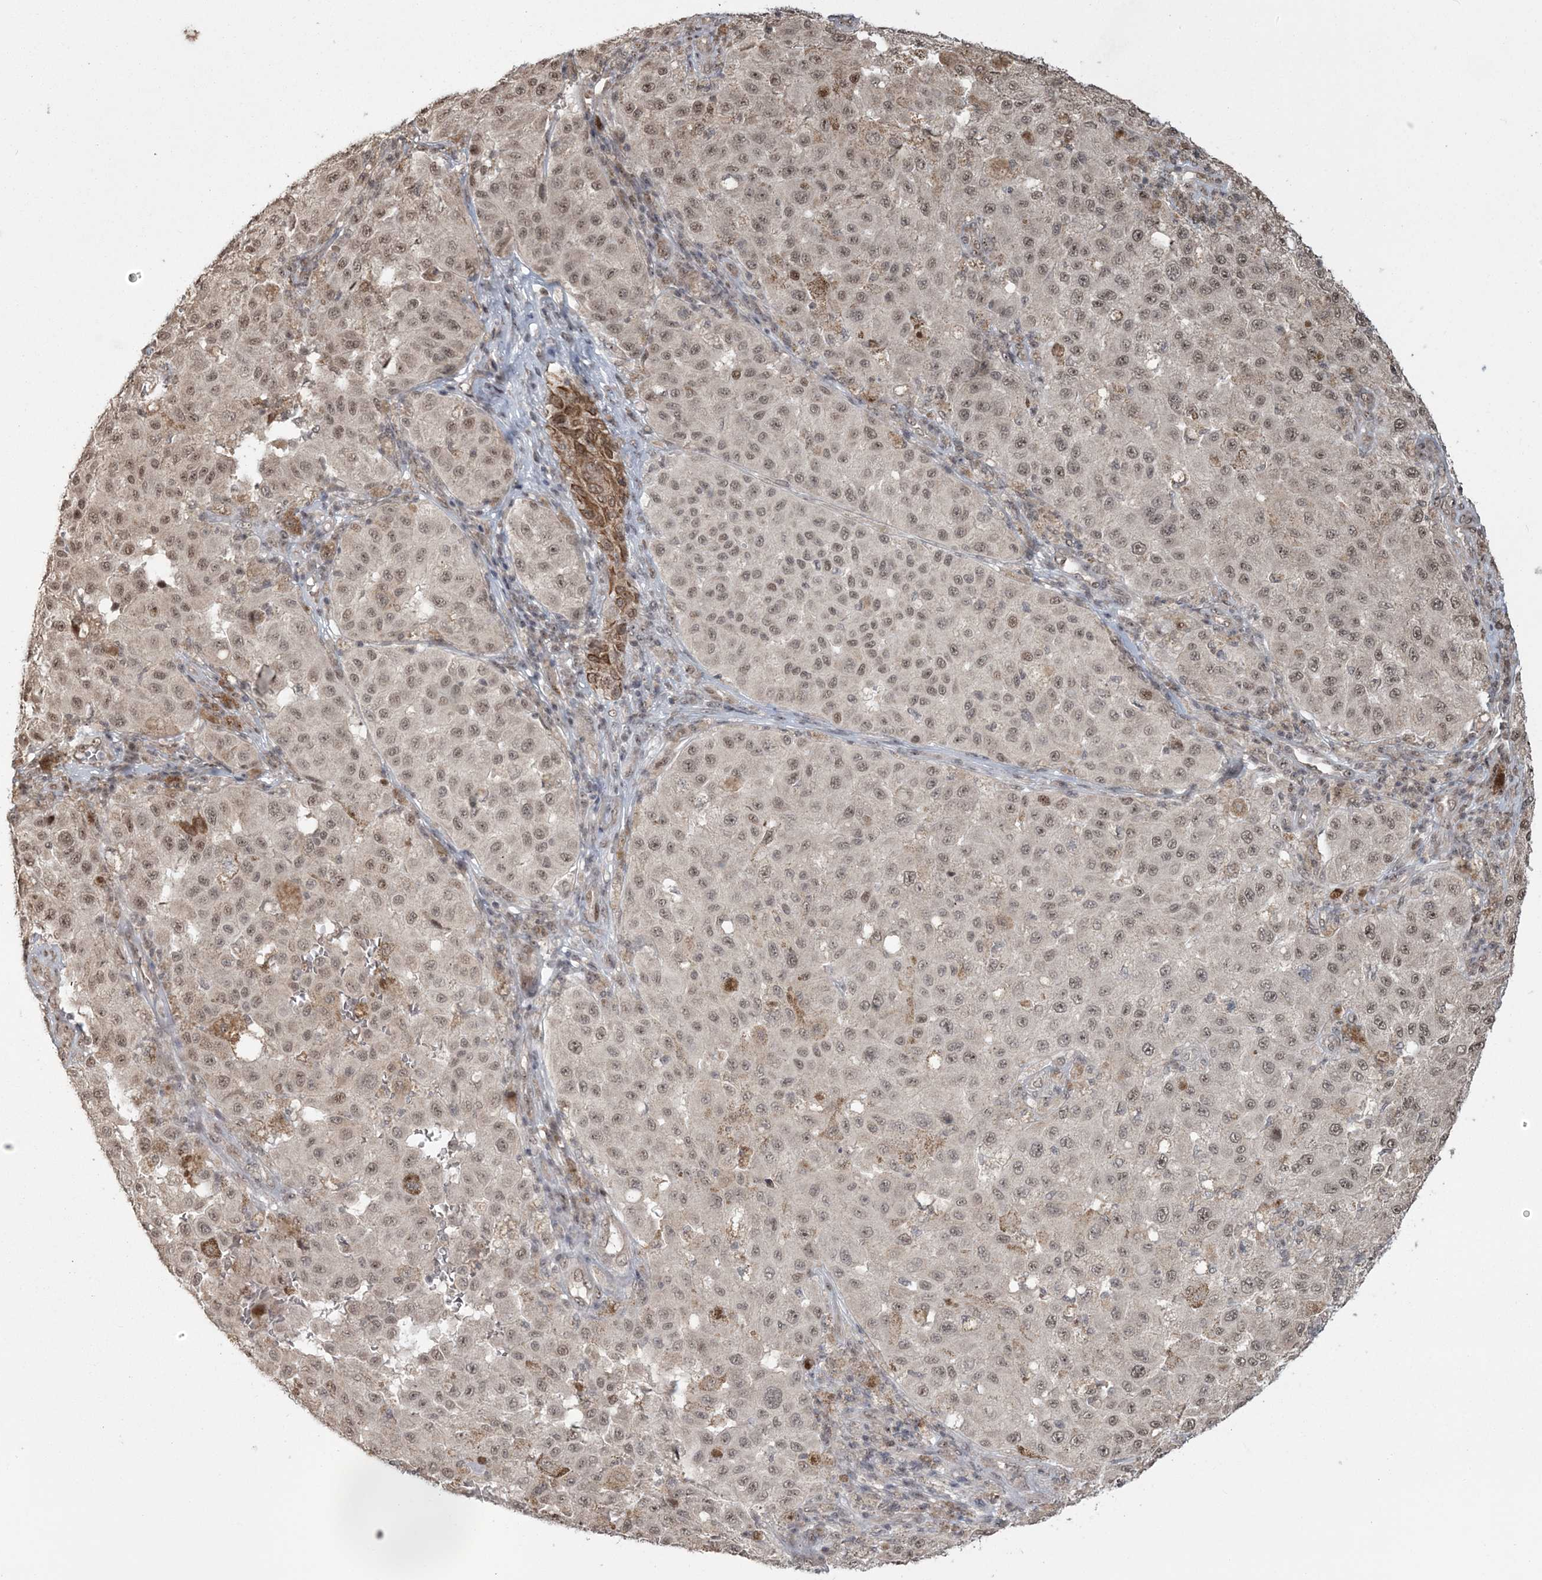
{"staining": {"intensity": "weak", "quantity": "25%-75%", "location": "nuclear"}, "tissue": "melanoma", "cell_type": "Tumor cells", "image_type": "cancer", "snomed": [{"axis": "morphology", "description": "Malignant melanoma, NOS"}, {"axis": "topography", "description": "Skin"}], "caption": "A brown stain highlights weak nuclear expression of a protein in human malignant melanoma tumor cells.", "gene": "EPB41L4A", "patient": {"sex": "female", "age": 64}}